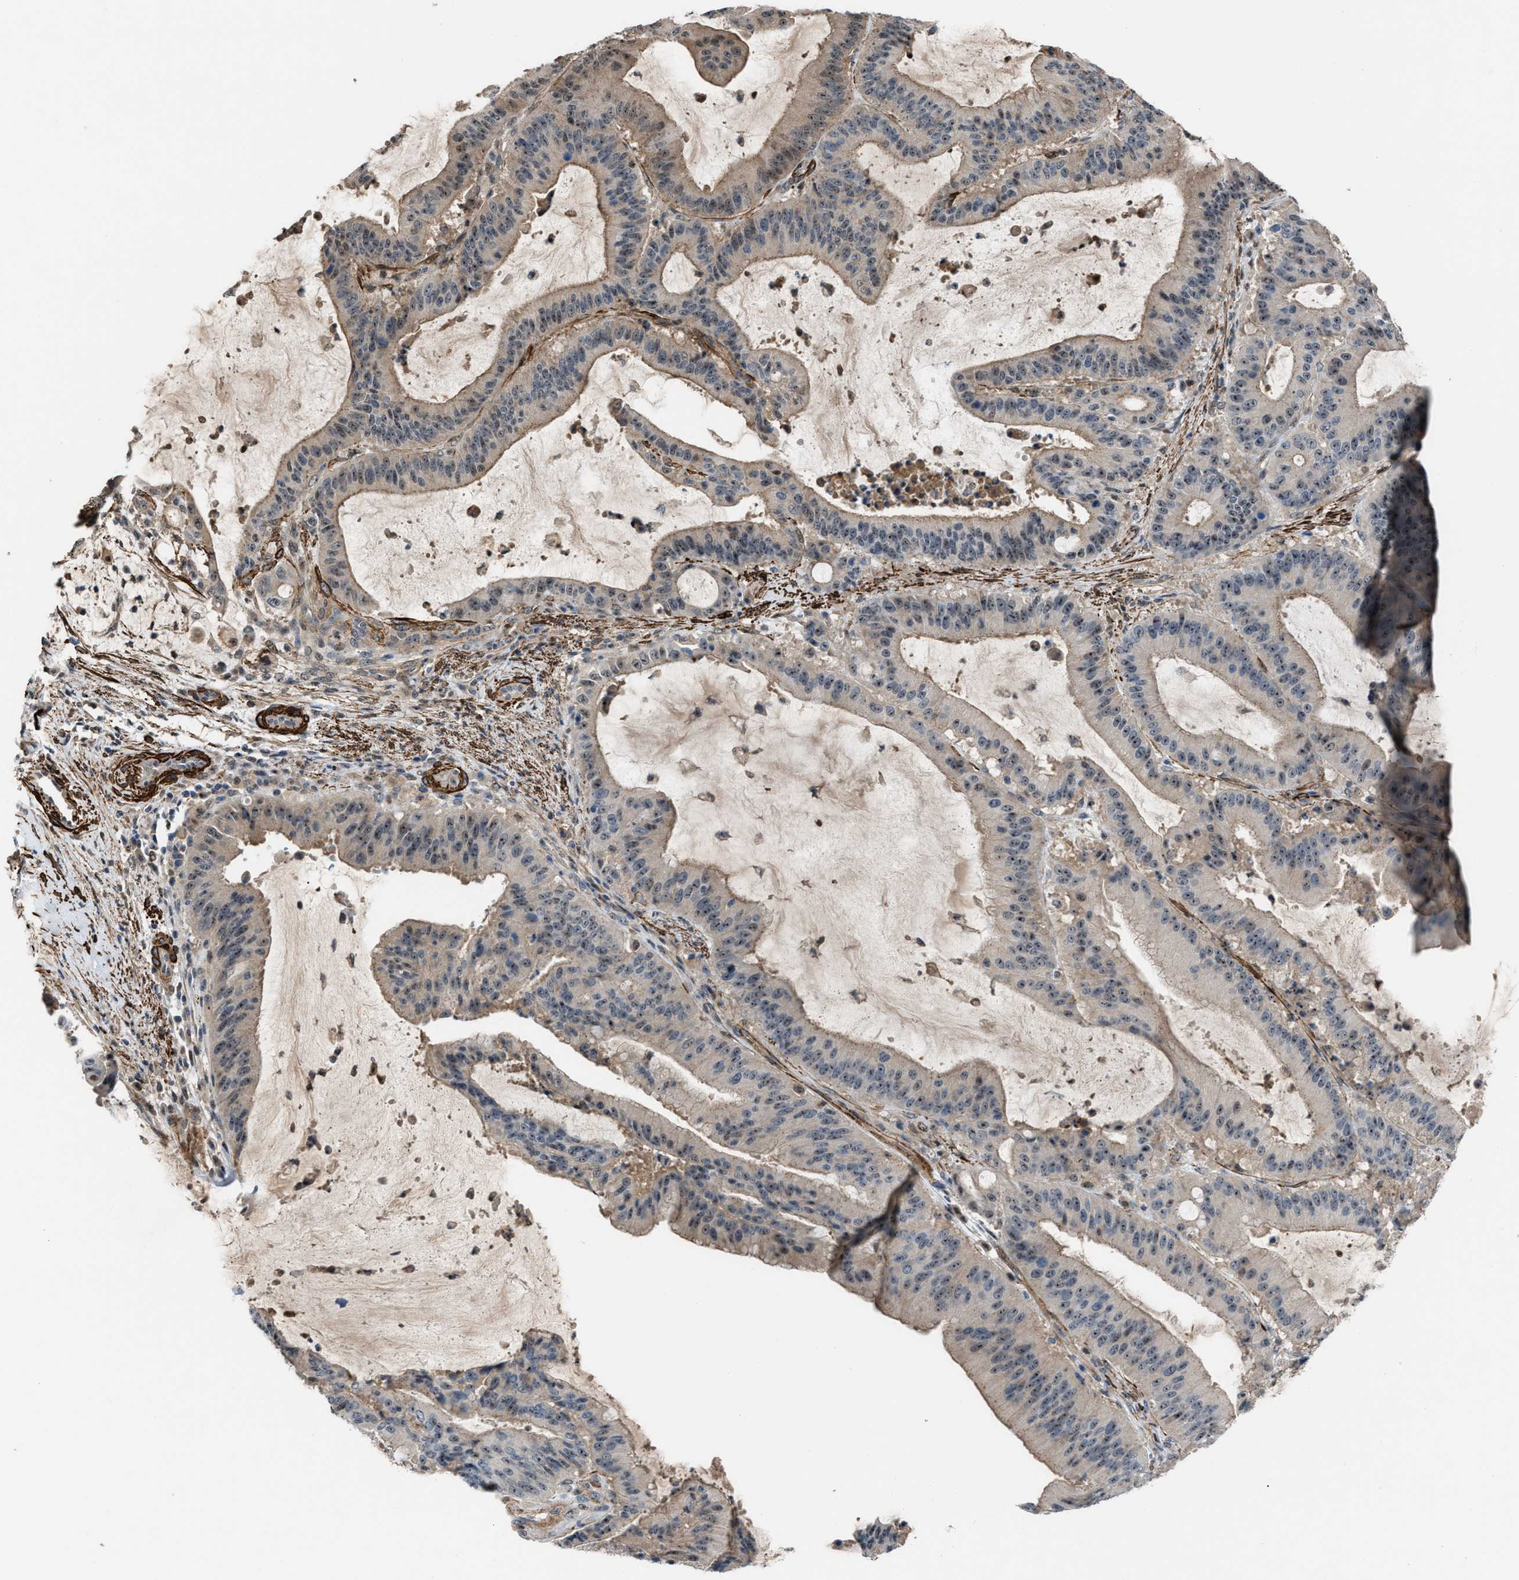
{"staining": {"intensity": "weak", "quantity": "25%-75%", "location": "nuclear"}, "tissue": "liver cancer", "cell_type": "Tumor cells", "image_type": "cancer", "snomed": [{"axis": "morphology", "description": "Normal tissue, NOS"}, {"axis": "morphology", "description": "Cholangiocarcinoma"}, {"axis": "topography", "description": "Liver"}, {"axis": "topography", "description": "Peripheral nerve tissue"}], "caption": "Protein staining of cholangiocarcinoma (liver) tissue displays weak nuclear positivity in about 25%-75% of tumor cells.", "gene": "NQO2", "patient": {"sex": "female", "age": 73}}